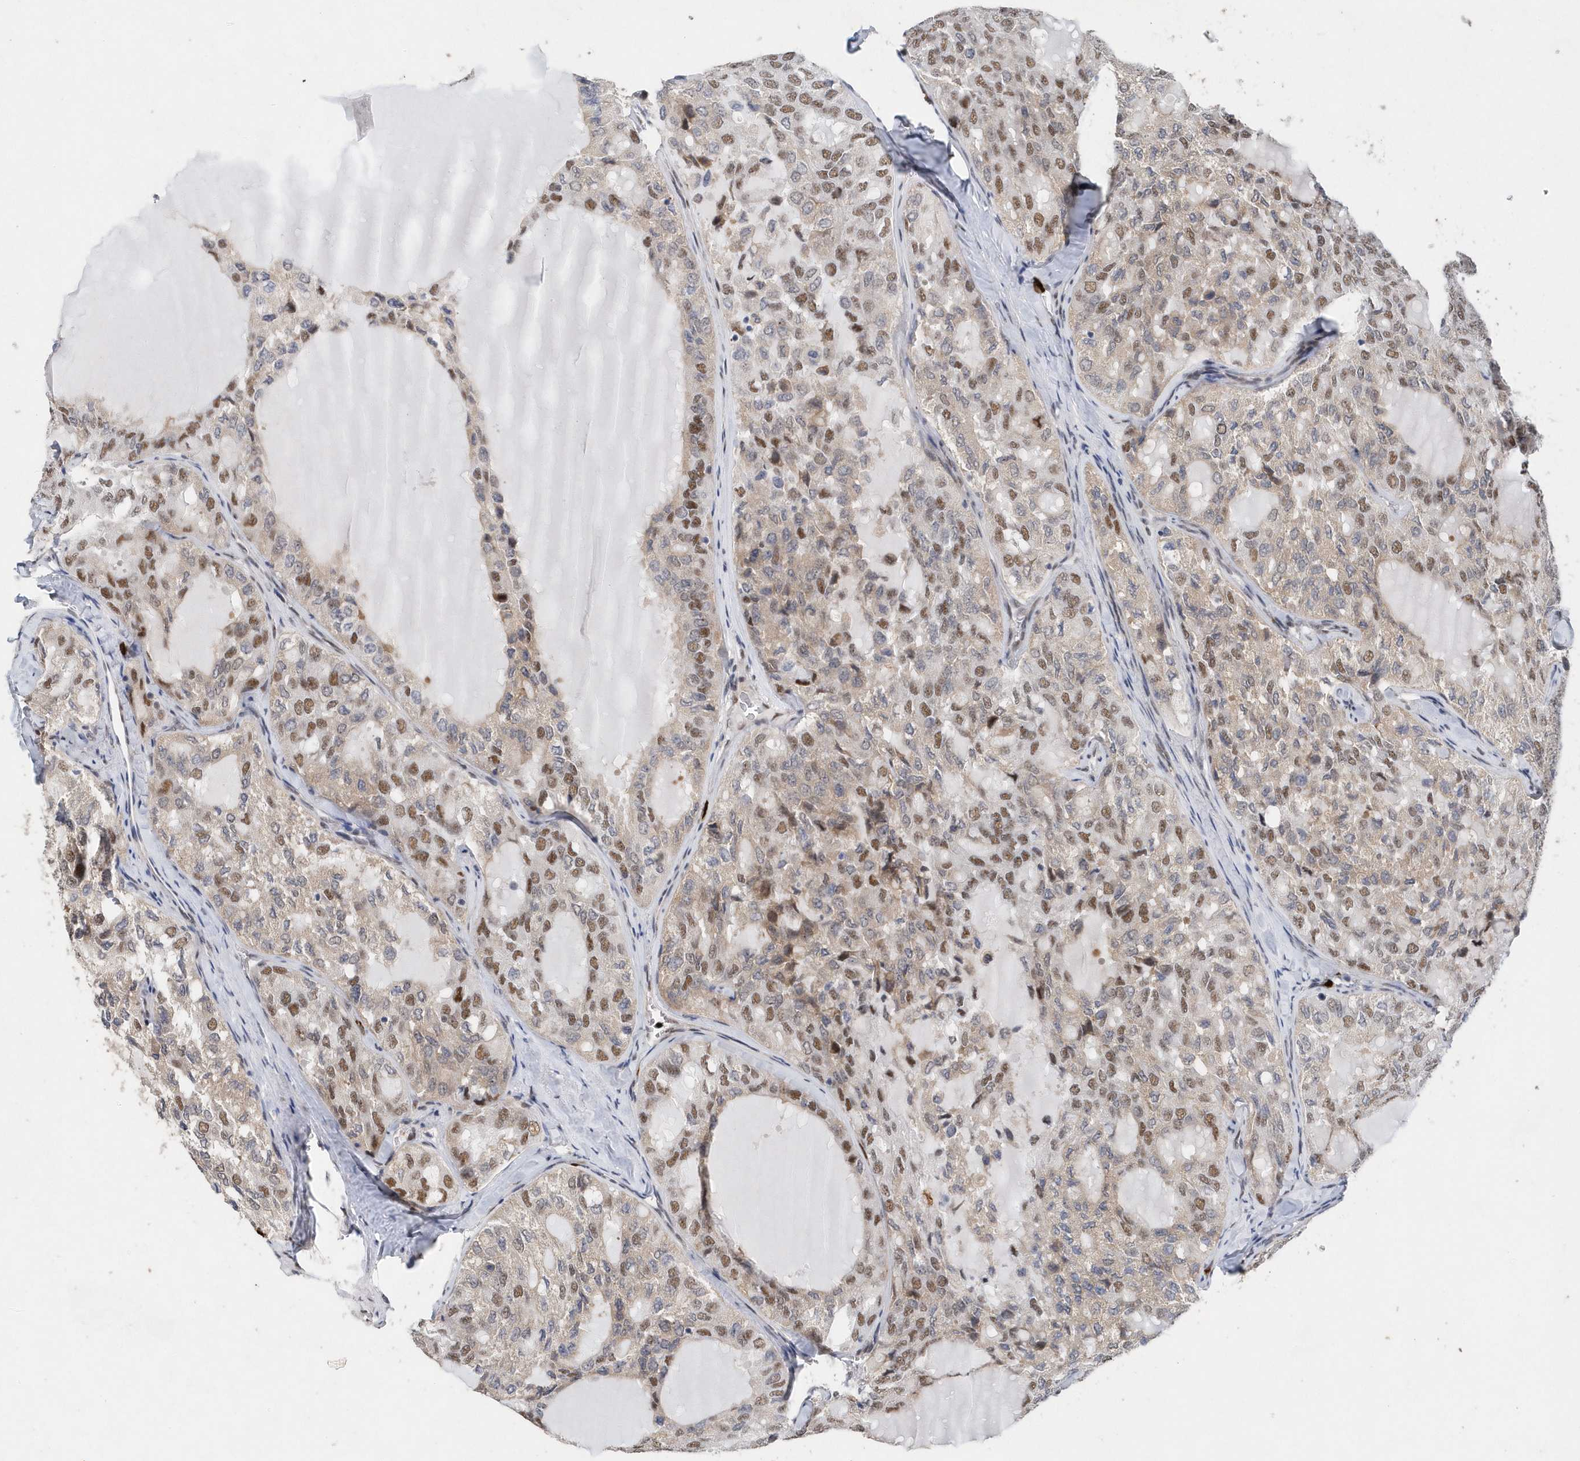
{"staining": {"intensity": "moderate", "quantity": ">75%", "location": "nuclear"}, "tissue": "thyroid cancer", "cell_type": "Tumor cells", "image_type": "cancer", "snomed": [{"axis": "morphology", "description": "Follicular adenoma carcinoma, NOS"}, {"axis": "topography", "description": "Thyroid gland"}], "caption": "Tumor cells reveal medium levels of moderate nuclear staining in about >75% of cells in thyroid cancer (follicular adenoma carcinoma).", "gene": "RPP30", "patient": {"sex": "male", "age": 75}}